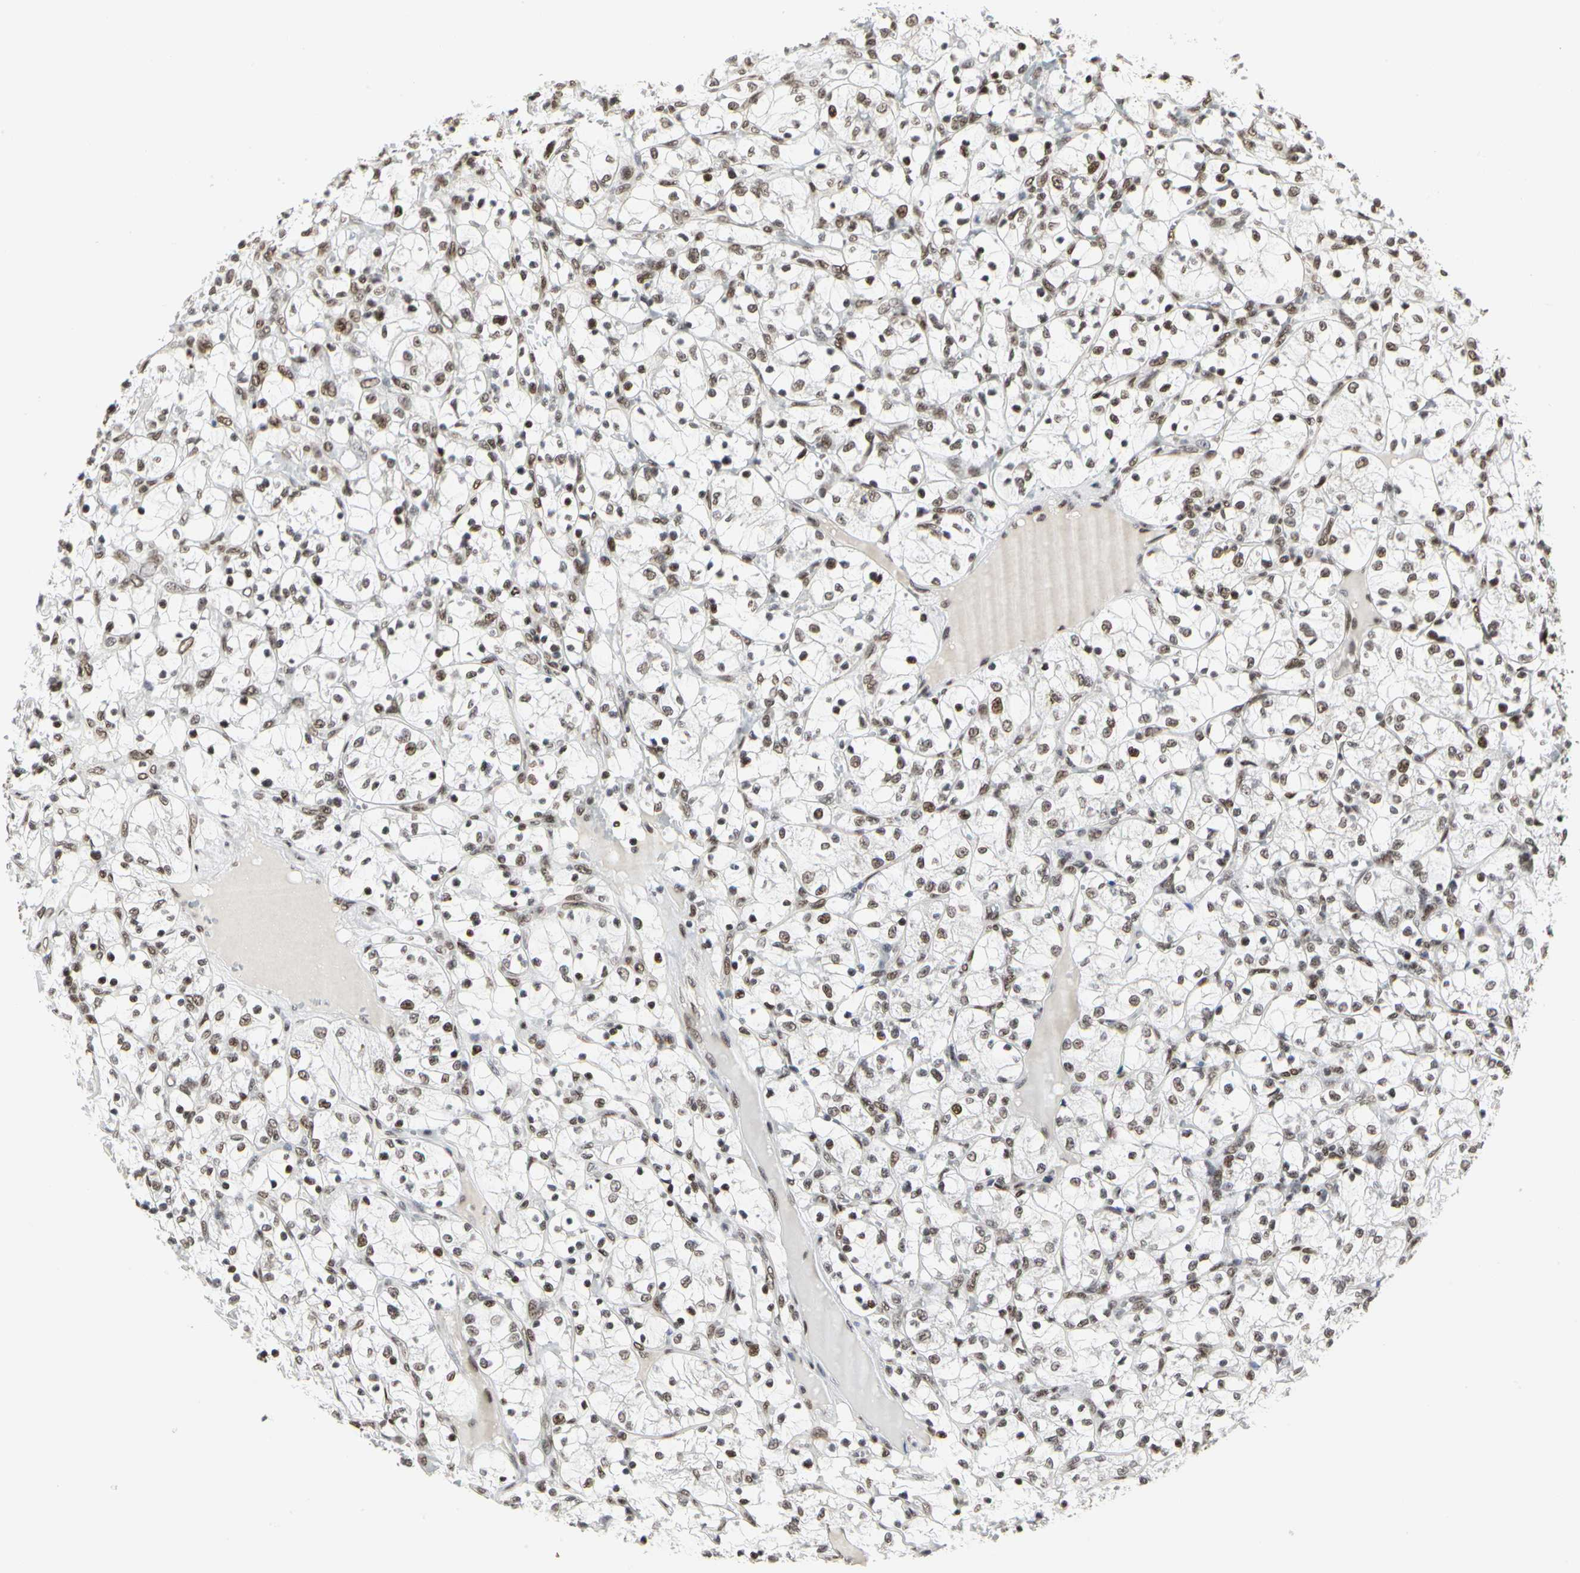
{"staining": {"intensity": "moderate", "quantity": ">75%", "location": "nuclear"}, "tissue": "renal cancer", "cell_type": "Tumor cells", "image_type": "cancer", "snomed": [{"axis": "morphology", "description": "Adenocarcinoma, NOS"}, {"axis": "topography", "description": "Kidney"}], "caption": "Adenocarcinoma (renal) stained with a brown dye reveals moderate nuclear positive positivity in approximately >75% of tumor cells.", "gene": "PRMT3", "patient": {"sex": "female", "age": 69}}